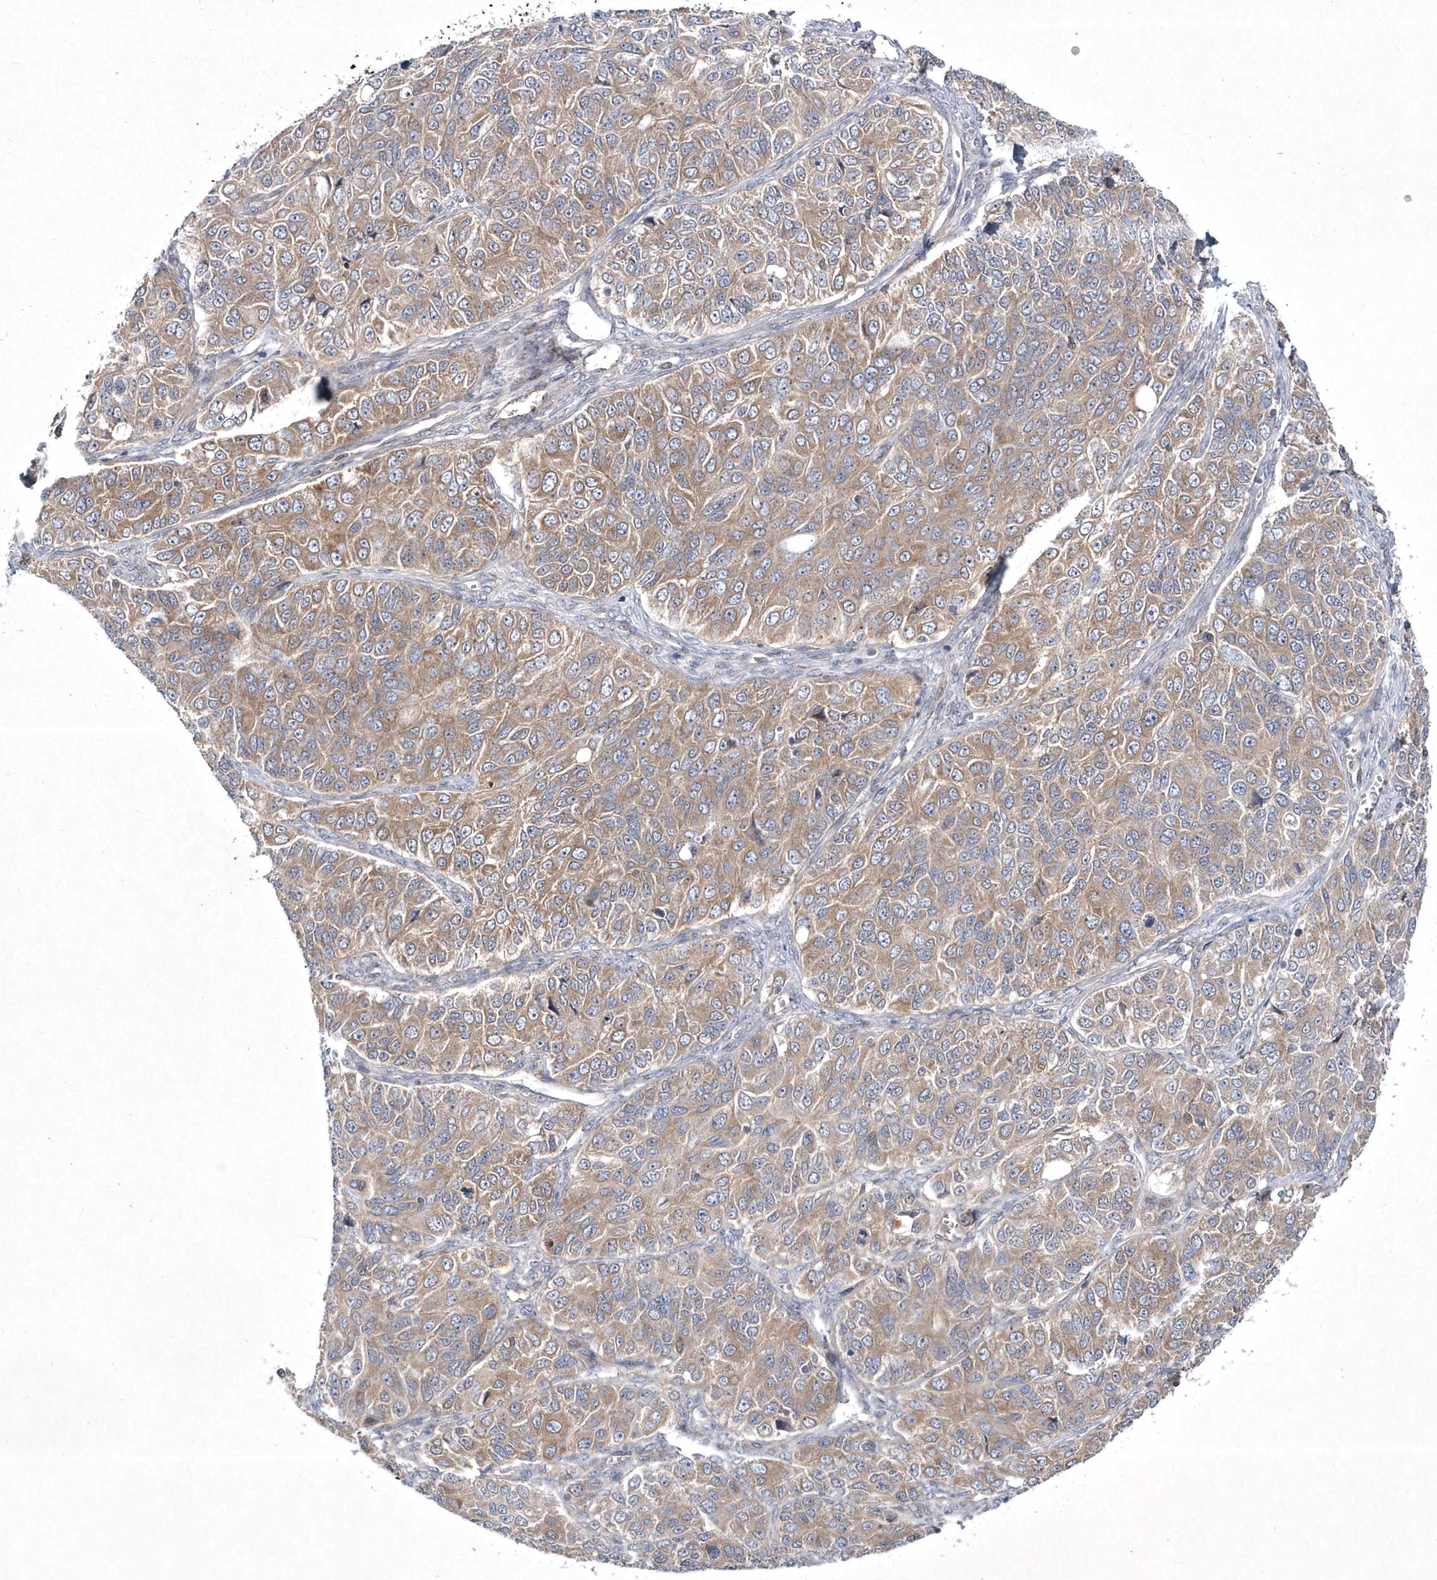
{"staining": {"intensity": "weak", "quantity": ">75%", "location": "cytoplasmic/membranous"}, "tissue": "ovarian cancer", "cell_type": "Tumor cells", "image_type": "cancer", "snomed": [{"axis": "morphology", "description": "Carcinoma, endometroid"}, {"axis": "topography", "description": "Ovary"}], "caption": "The photomicrograph displays staining of ovarian cancer (endometroid carcinoma), revealing weak cytoplasmic/membranous protein expression (brown color) within tumor cells.", "gene": "DSPP", "patient": {"sex": "female", "age": 51}}